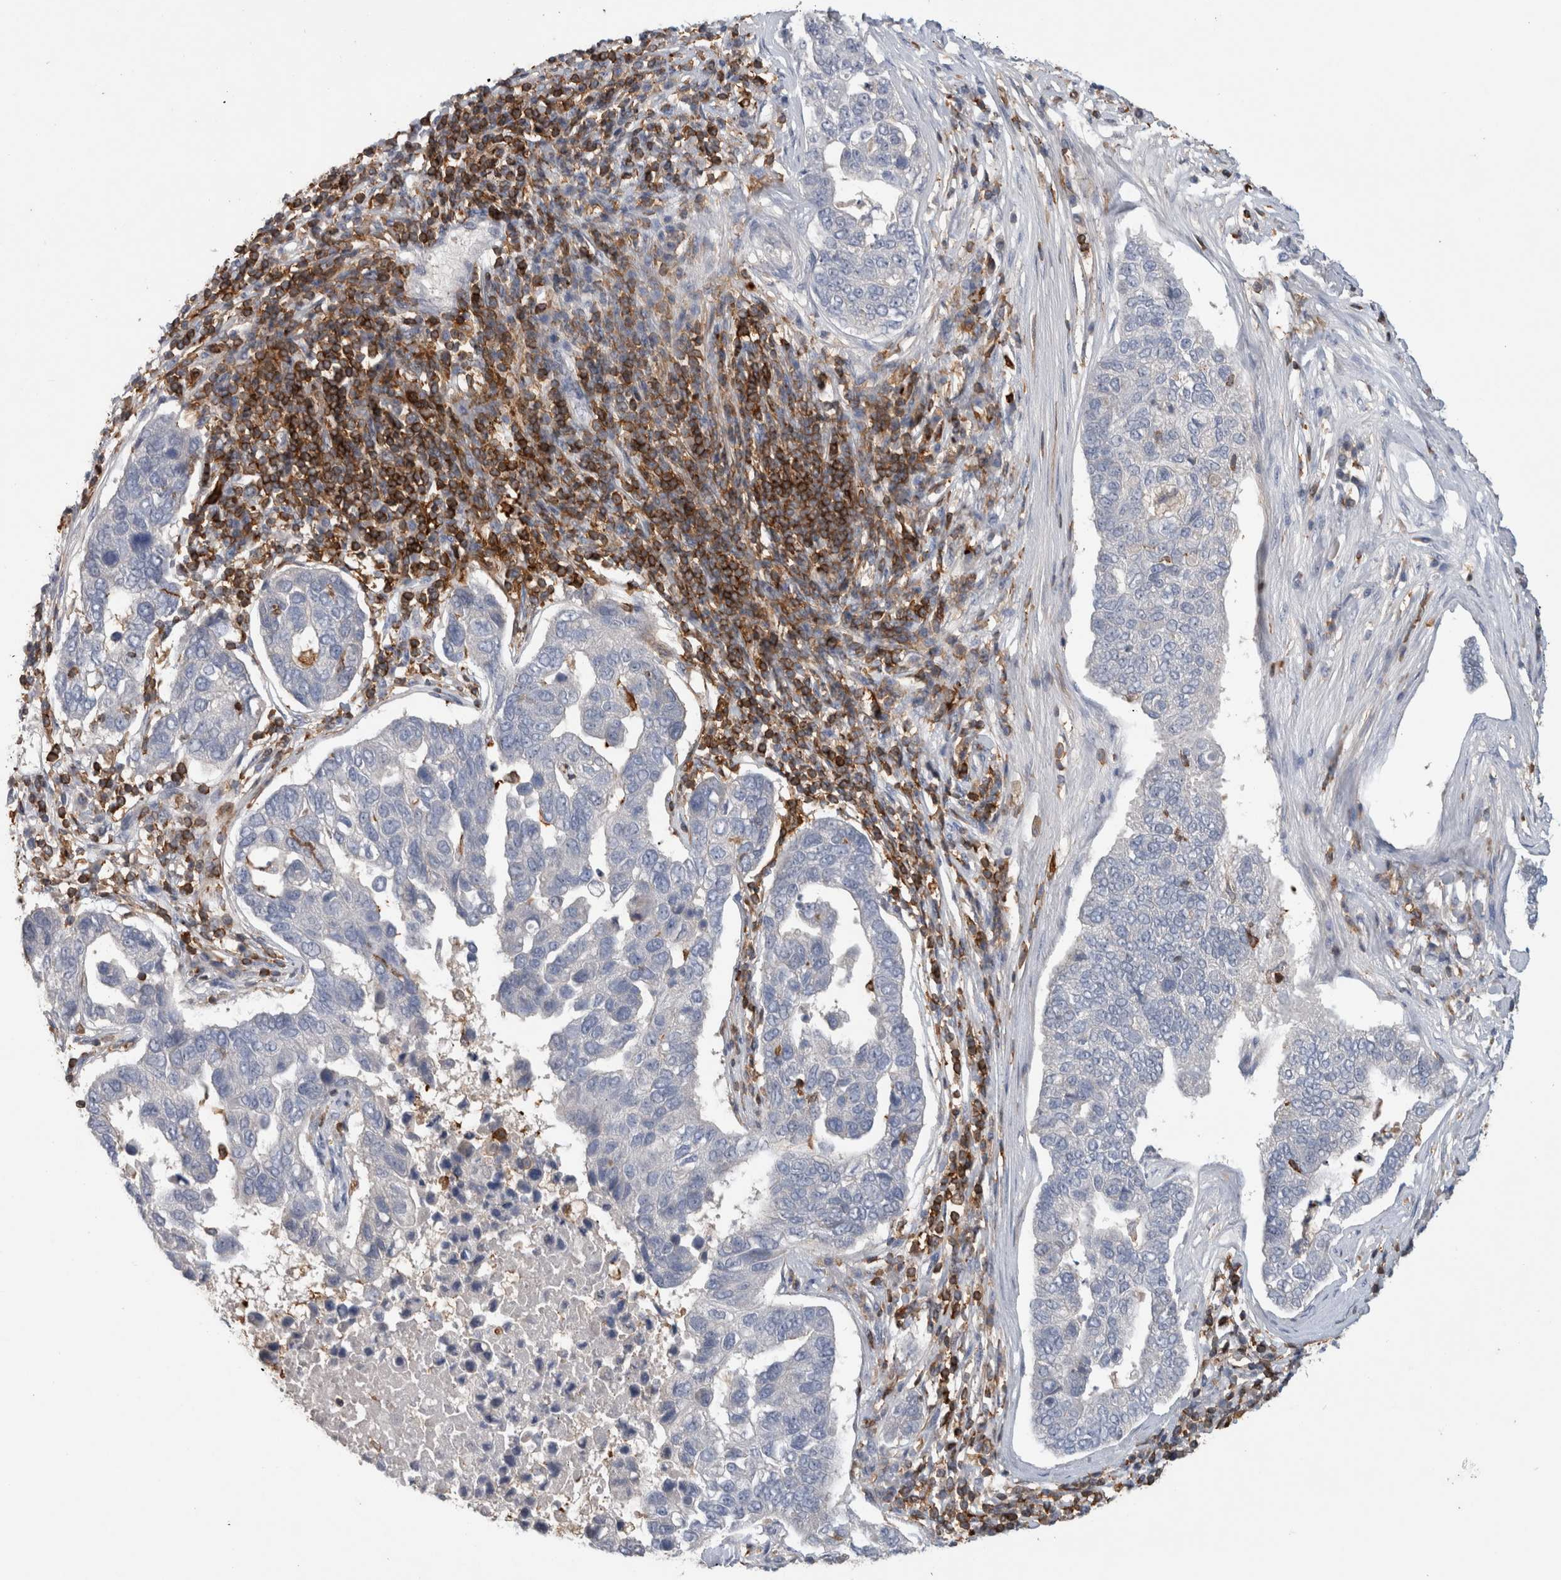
{"staining": {"intensity": "negative", "quantity": "none", "location": "none"}, "tissue": "pancreatic cancer", "cell_type": "Tumor cells", "image_type": "cancer", "snomed": [{"axis": "morphology", "description": "Adenocarcinoma, NOS"}, {"axis": "topography", "description": "Pancreas"}], "caption": "Tumor cells are negative for protein expression in human pancreatic adenocarcinoma. Brightfield microscopy of immunohistochemistry (IHC) stained with DAB (3,3'-diaminobenzidine) (brown) and hematoxylin (blue), captured at high magnification.", "gene": "GFRA2", "patient": {"sex": "female", "age": 61}}